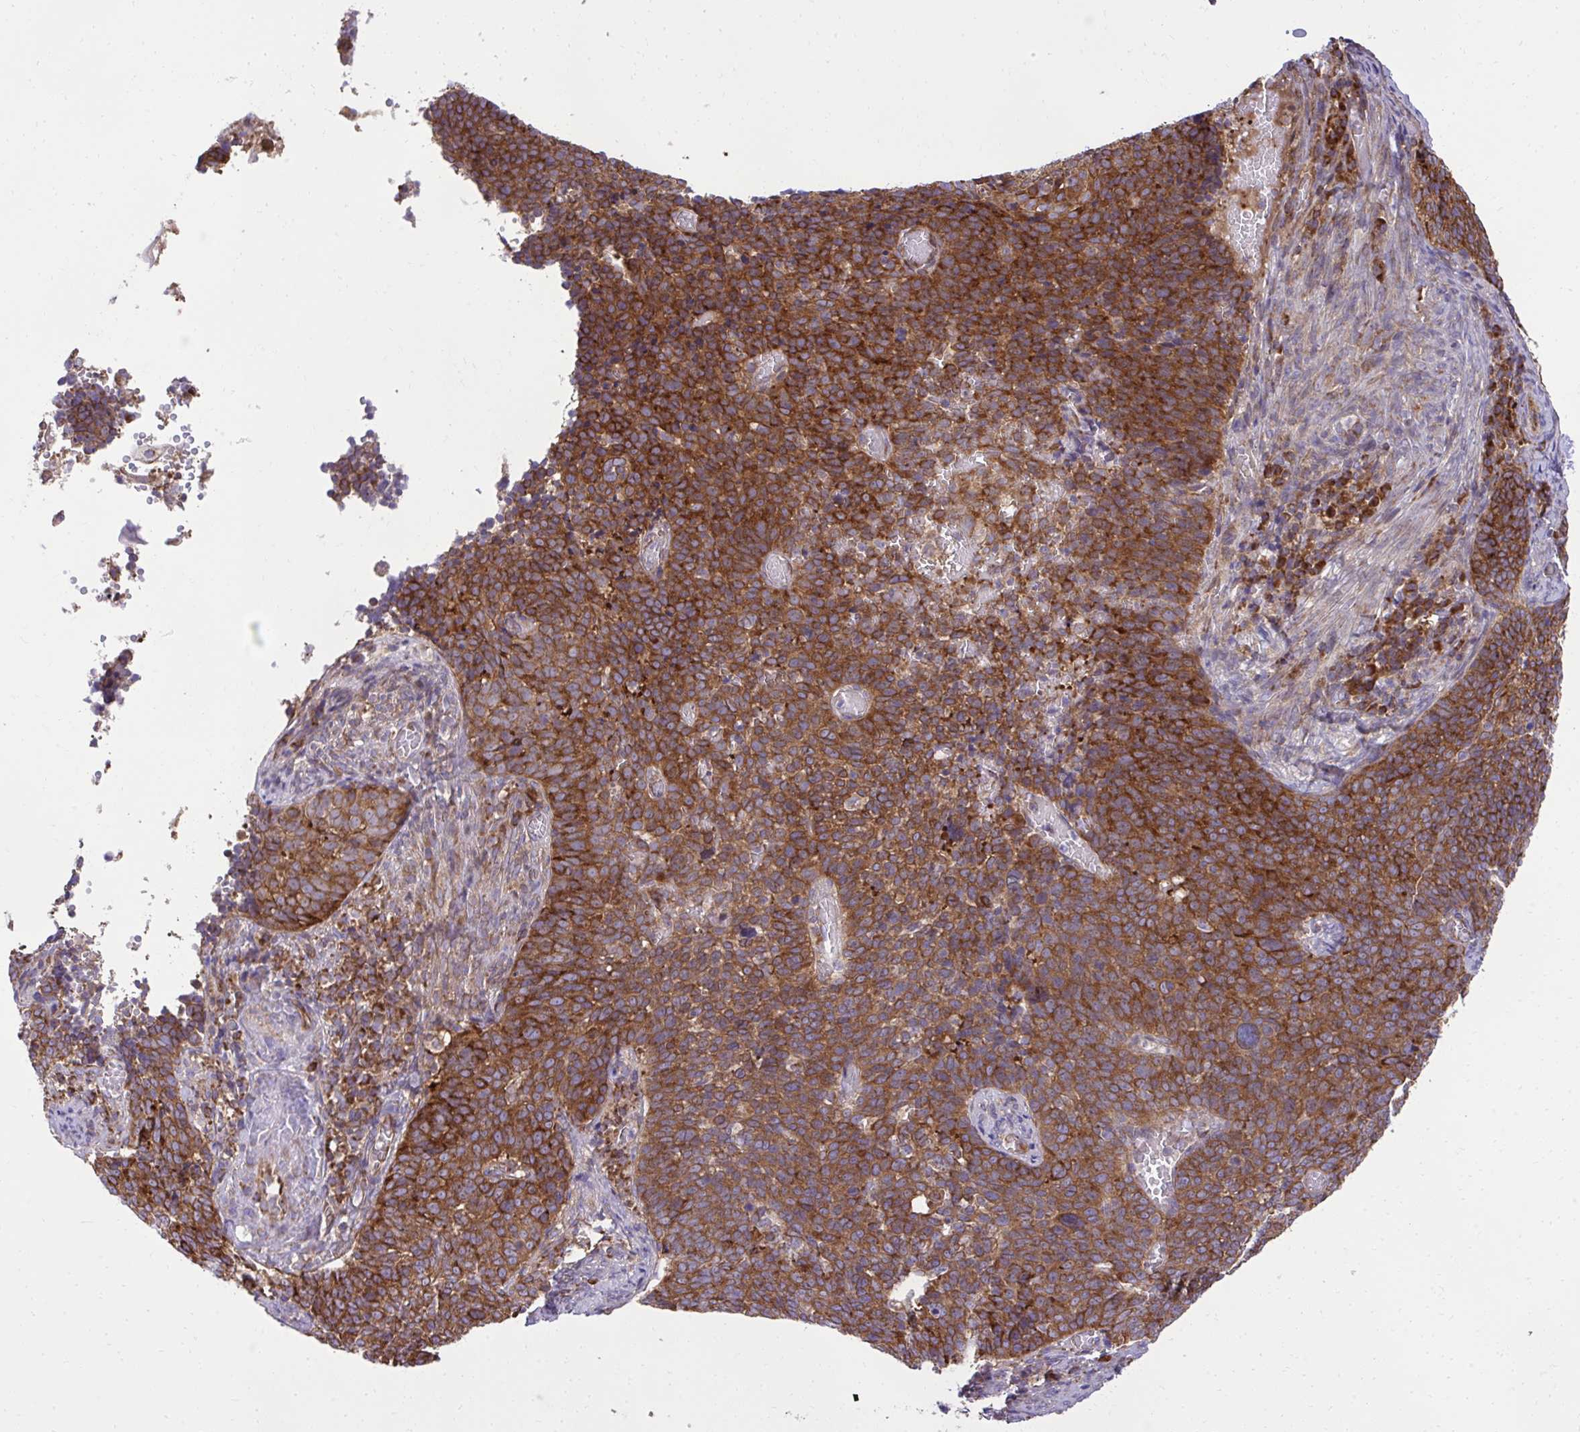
{"staining": {"intensity": "strong", "quantity": ">75%", "location": "cytoplasmic/membranous"}, "tissue": "cervical cancer", "cell_type": "Tumor cells", "image_type": "cancer", "snomed": [{"axis": "morphology", "description": "Normal tissue, NOS"}, {"axis": "morphology", "description": "Squamous cell carcinoma, NOS"}, {"axis": "topography", "description": "Cervix"}], "caption": "Tumor cells reveal high levels of strong cytoplasmic/membranous staining in approximately >75% of cells in human cervical squamous cell carcinoma.", "gene": "NMNAT3", "patient": {"sex": "female", "age": 39}}